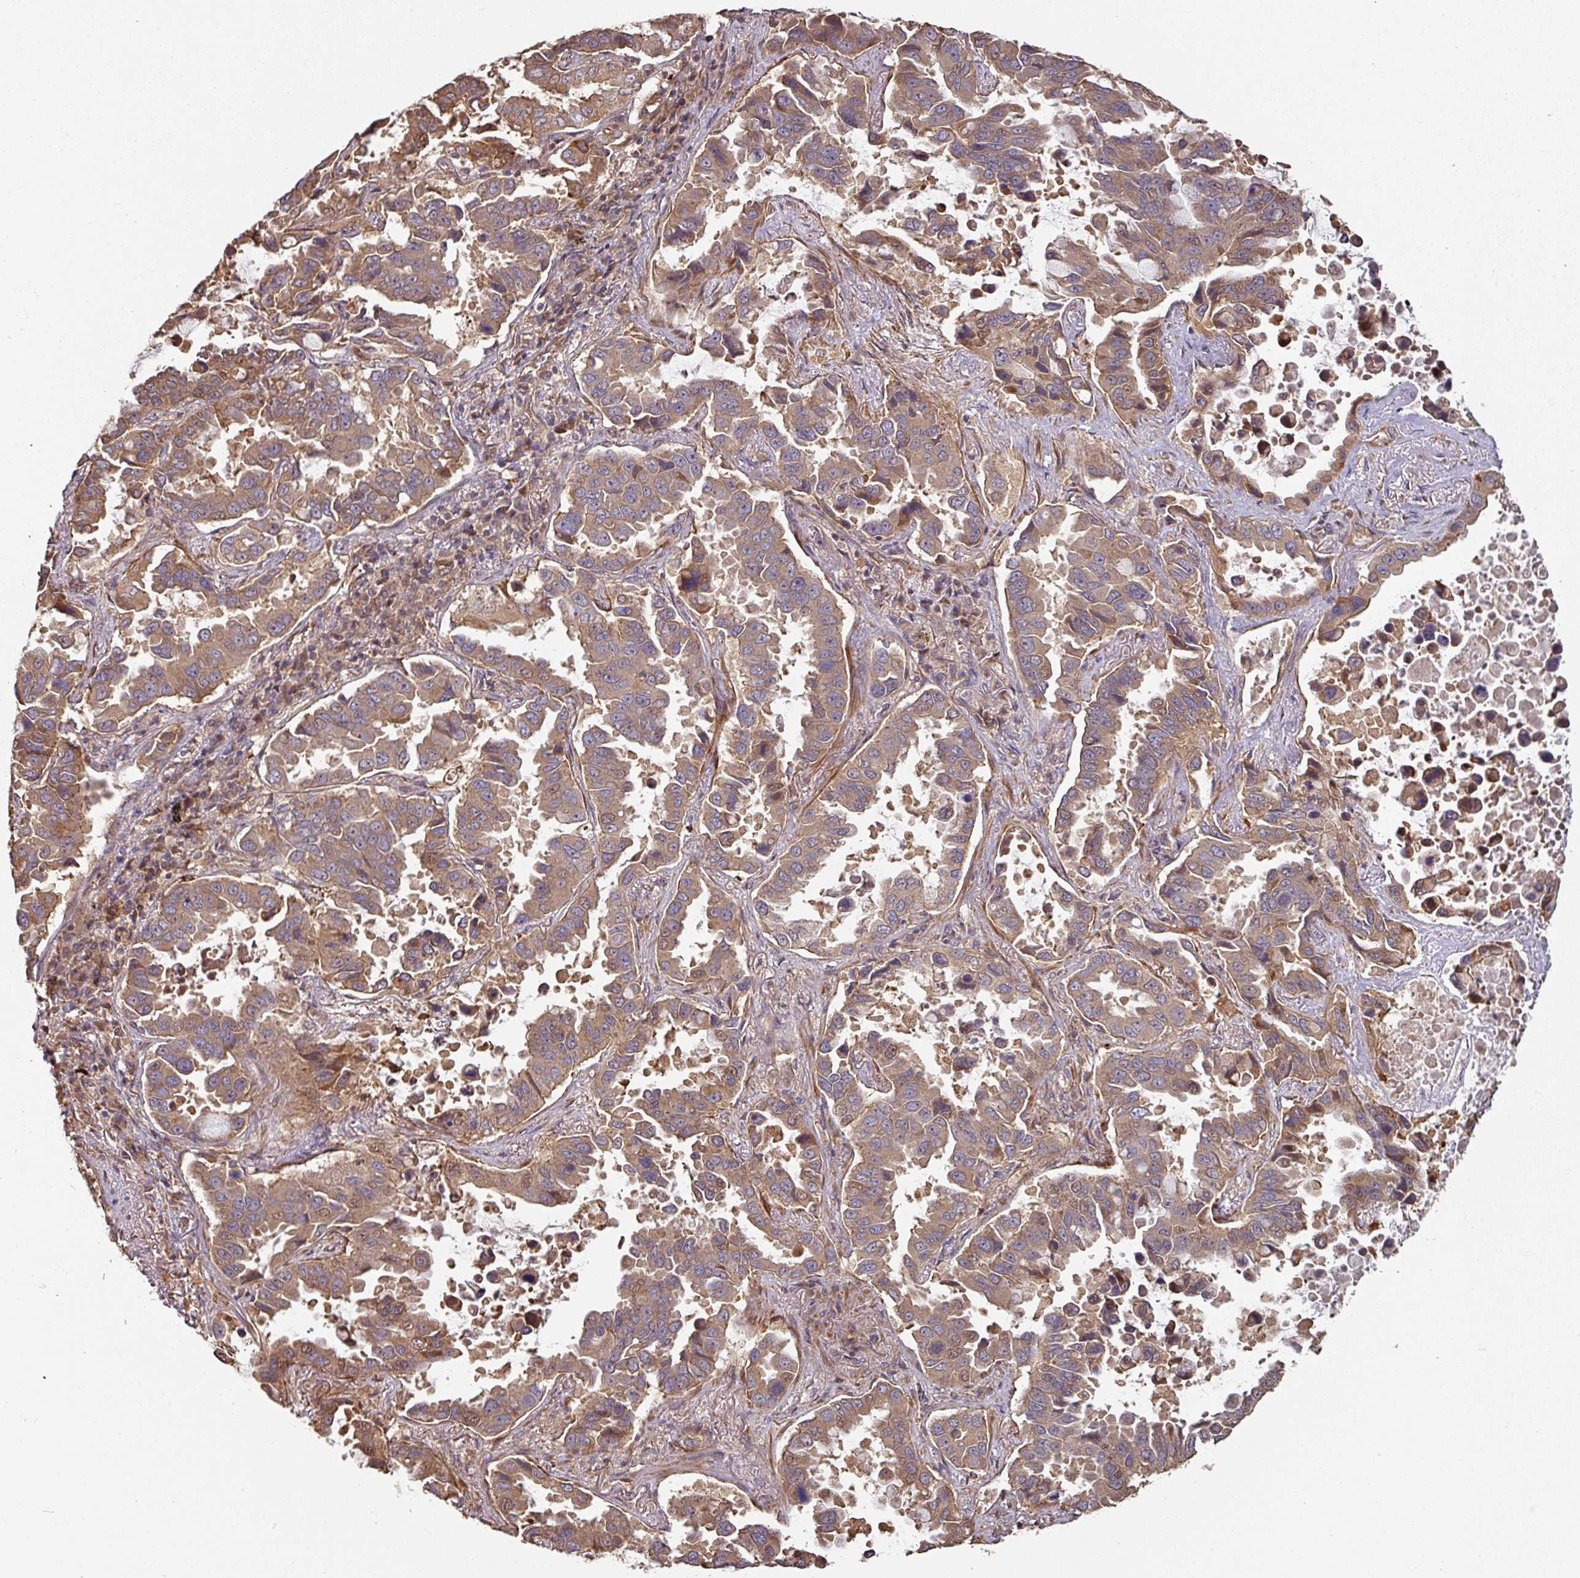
{"staining": {"intensity": "moderate", "quantity": ">75%", "location": "cytoplasmic/membranous"}, "tissue": "lung cancer", "cell_type": "Tumor cells", "image_type": "cancer", "snomed": [{"axis": "morphology", "description": "Adenocarcinoma, NOS"}, {"axis": "topography", "description": "Lung"}], "caption": "There is medium levels of moderate cytoplasmic/membranous expression in tumor cells of adenocarcinoma (lung), as demonstrated by immunohistochemical staining (brown color).", "gene": "SIK1", "patient": {"sex": "male", "age": 64}}